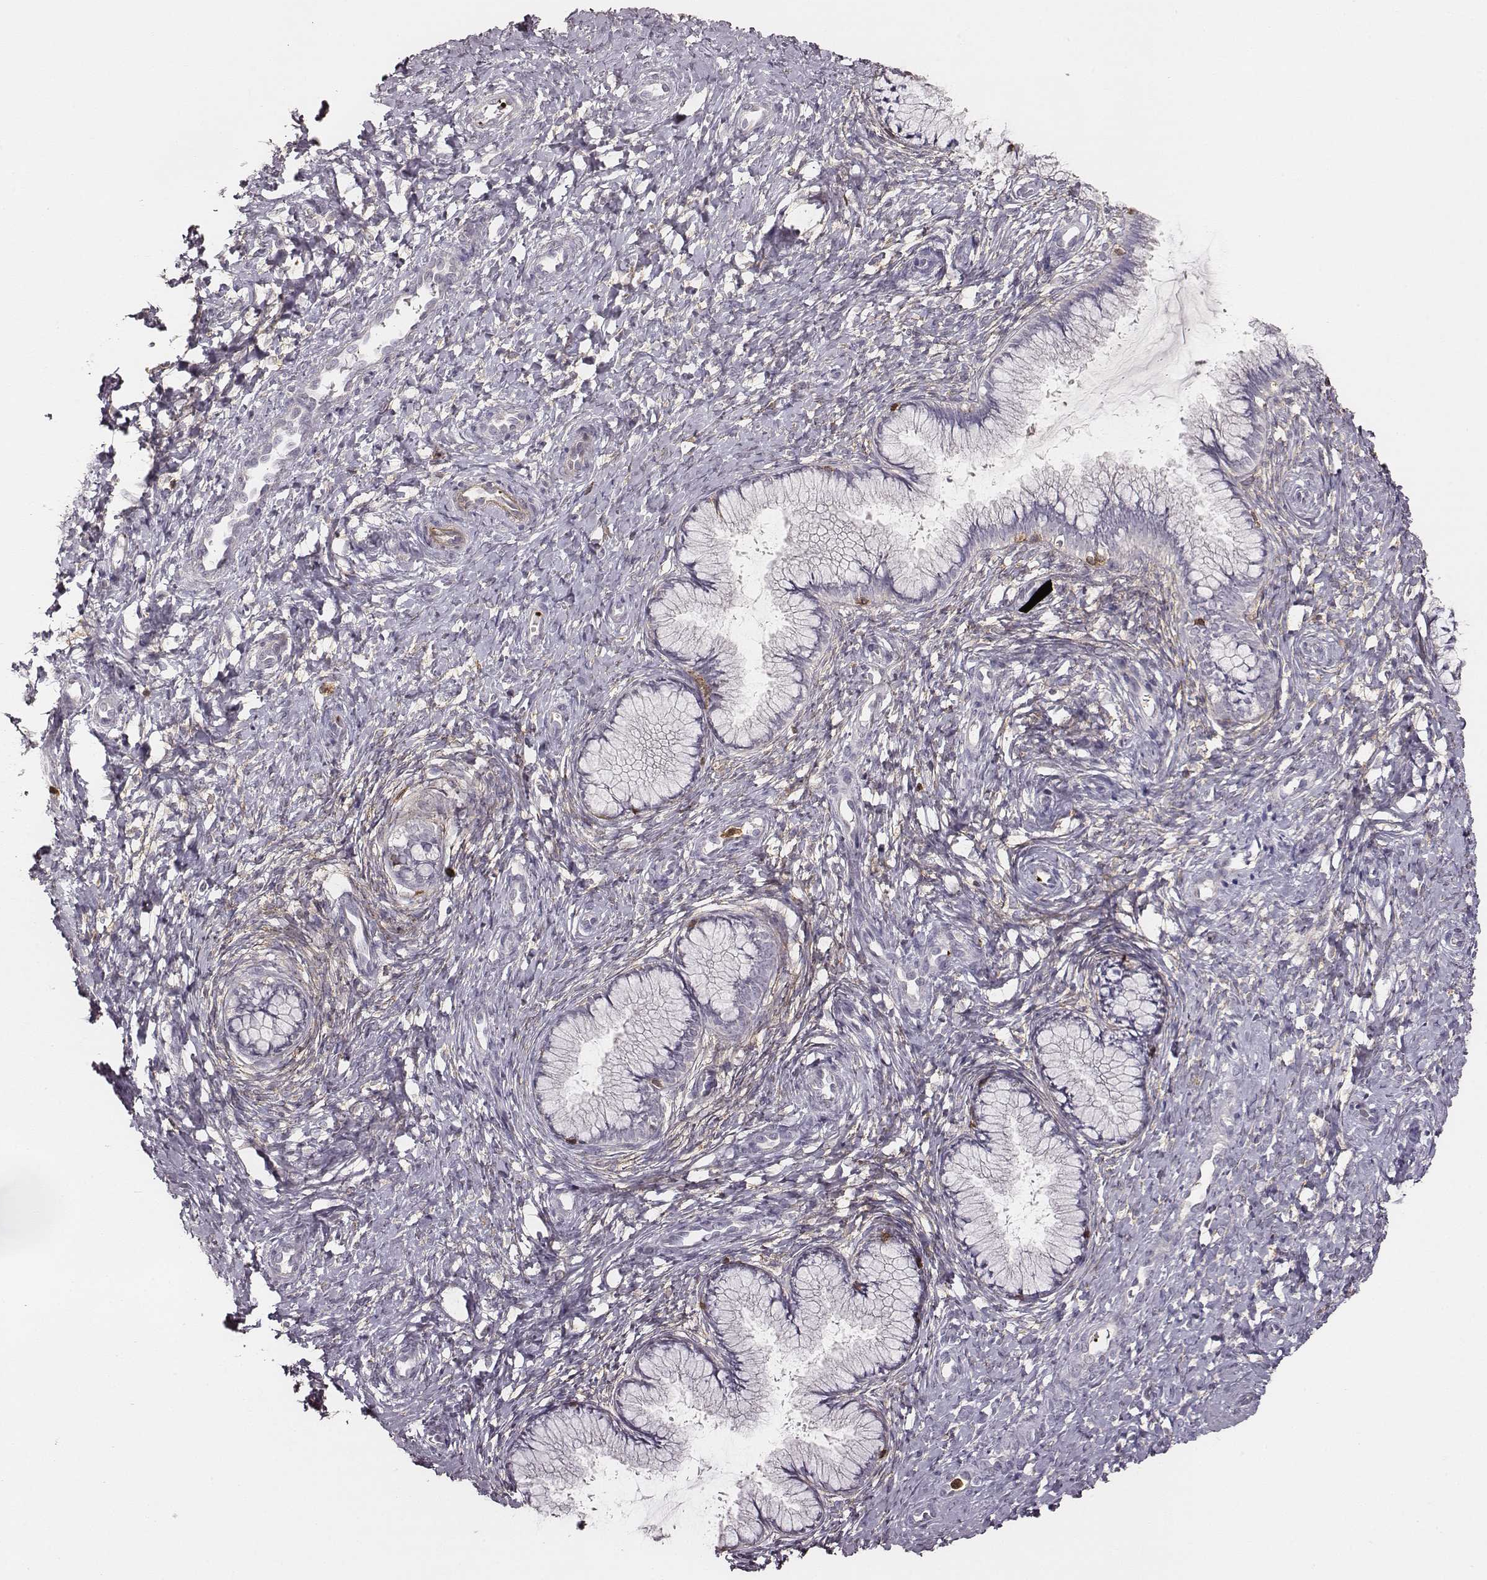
{"staining": {"intensity": "negative", "quantity": "none", "location": "none"}, "tissue": "cervix", "cell_type": "Glandular cells", "image_type": "normal", "snomed": [{"axis": "morphology", "description": "Normal tissue, NOS"}, {"axis": "topography", "description": "Cervix"}], "caption": "A histopathology image of human cervix is negative for staining in glandular cells. (Stains: DAB immunohistochemistry (IHC) with hematoxylin counter stain, Microscopy: brightfield microscopy at high magnification).", "gene": "ZYX", "patient": {"sex": "female", "age": 37}}